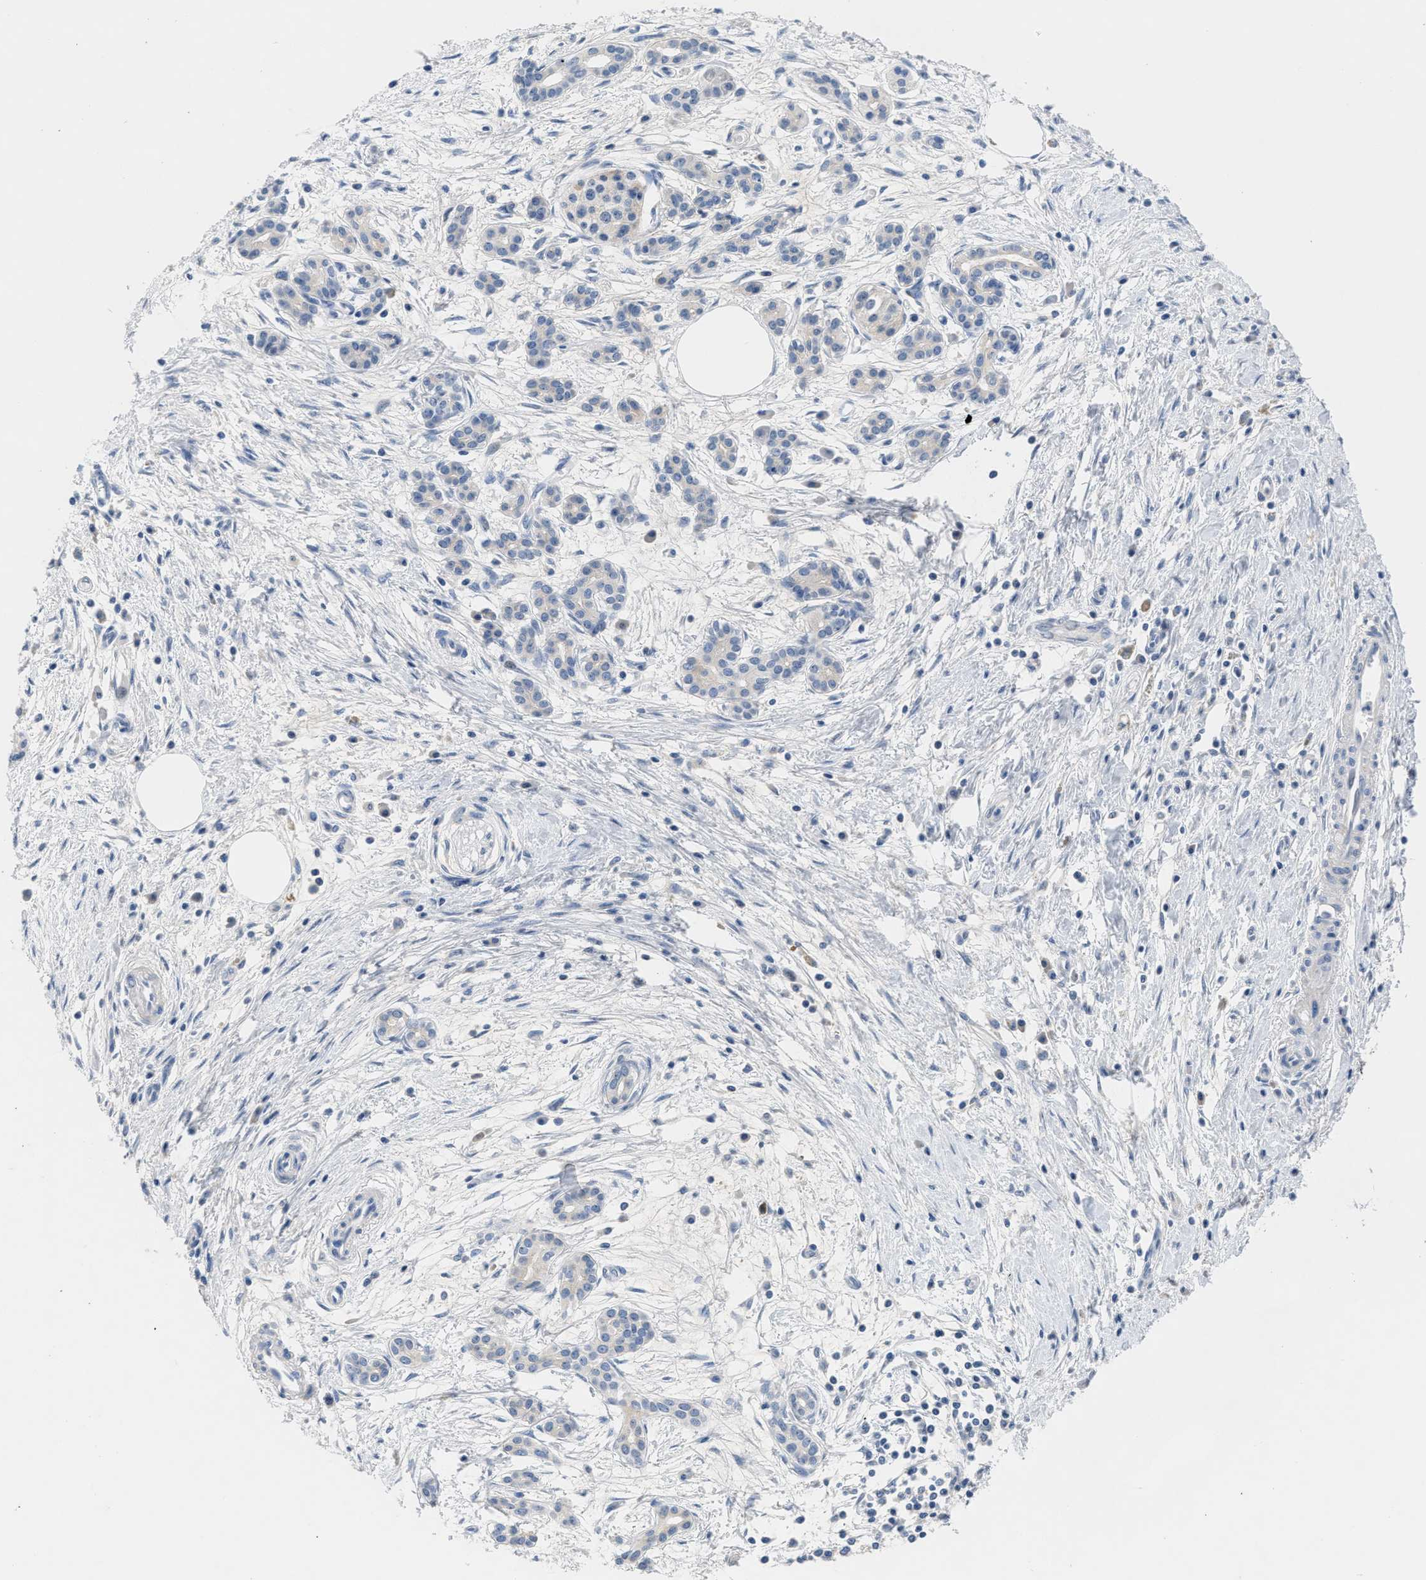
{"staining": {"intensity": "negative", "quantity": "none", "location": "none"}, "tissue": "pancreatic cancer", "cell_type": "Tumor cells", "image_type": "cancer", "snomed": [{"axis": "morphology", "description": "Adenocarcinoma, NOS"}, {"axis": "topography", "description": "Pancreas"}], "caption": "DAB (3,3'-diaminobenzidine) immunohistochemical staining of adenocarcinoma (pancreatic) reveals no significant expression in tumor cells.", "gene": "OR9K2", "patient": {"sex": "female", "age": 70}}